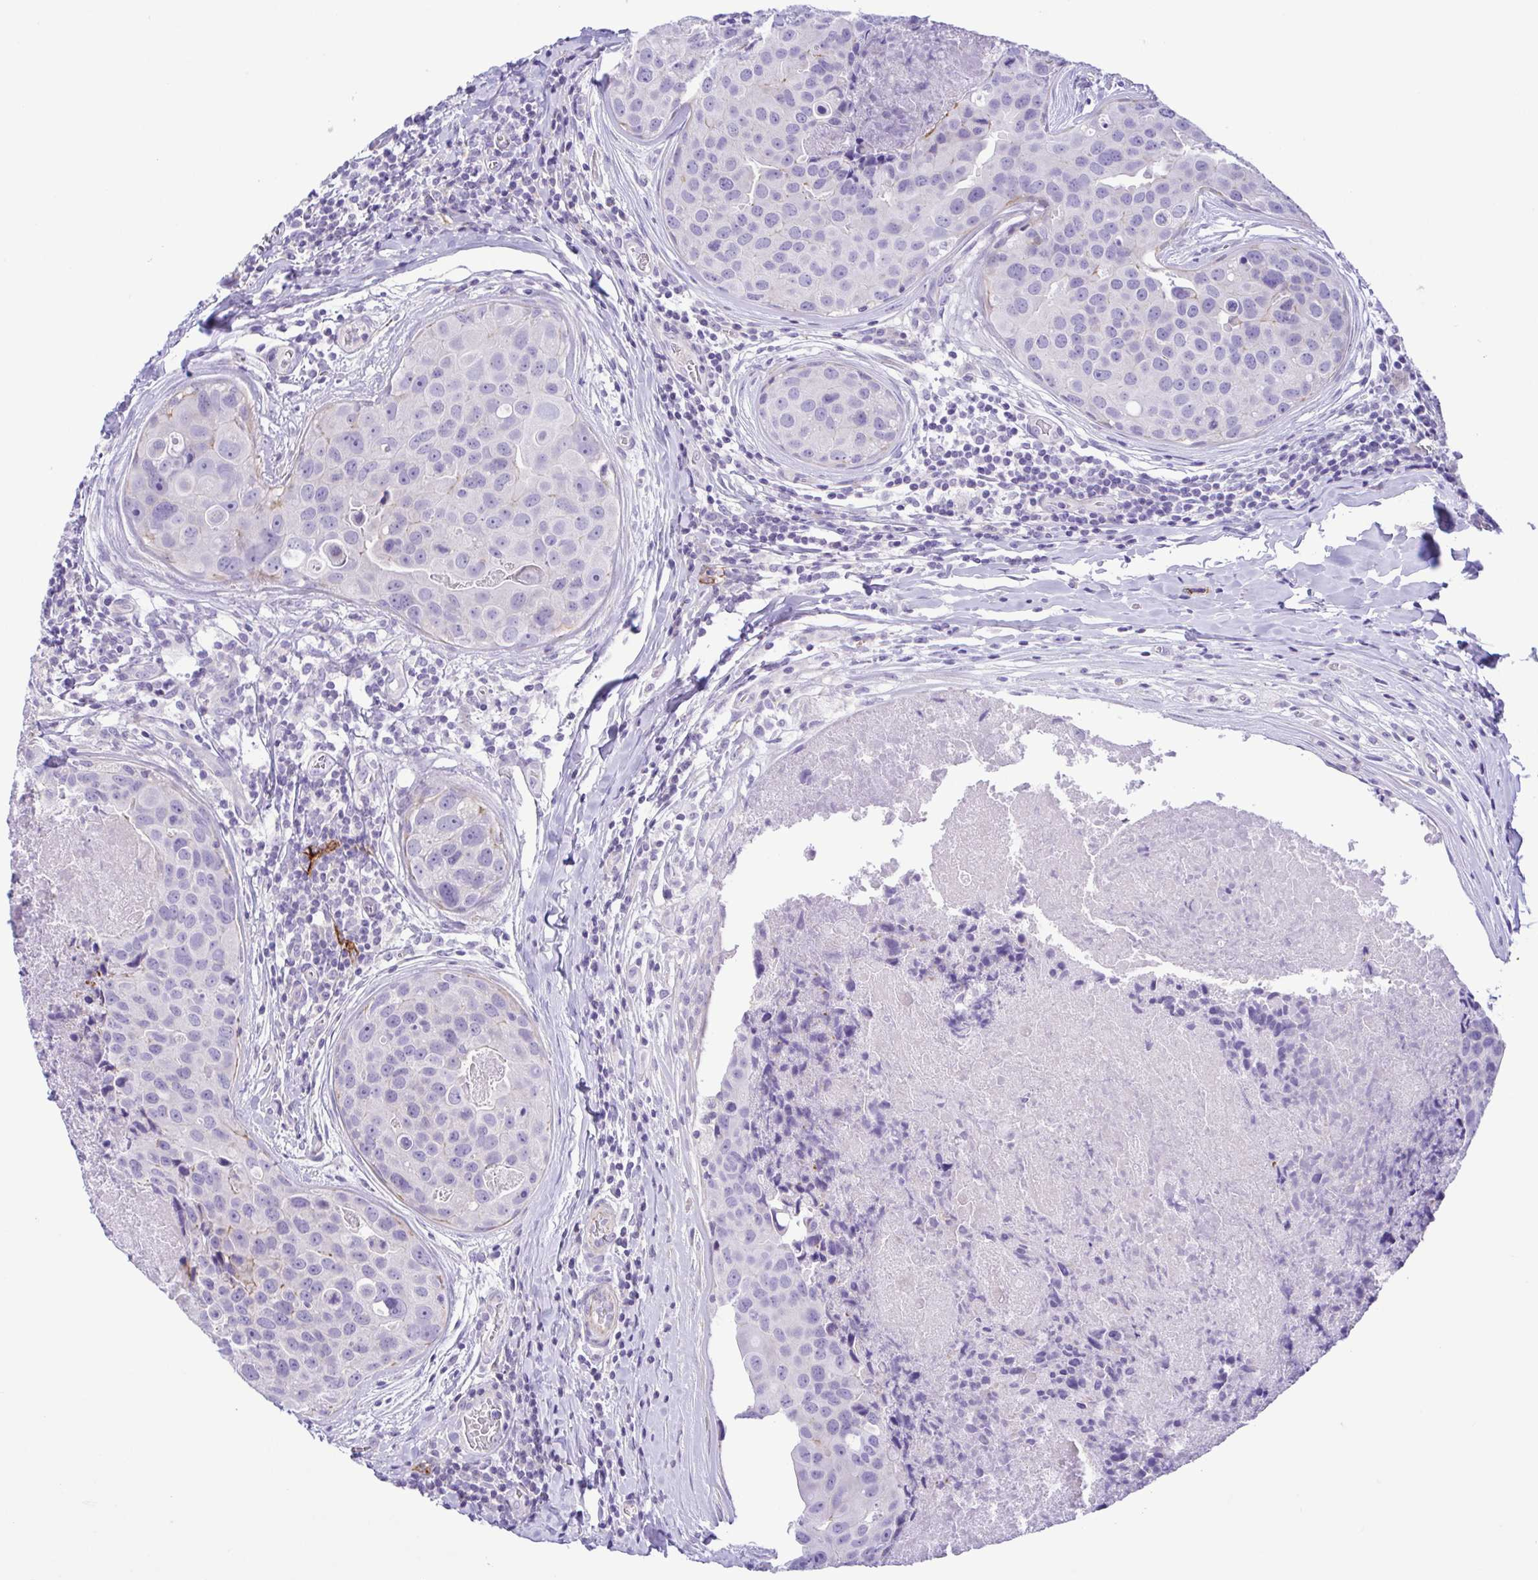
{"staining": {"intensity": "negative", "quantity": "none", "location": "none"}, "tissue": "breast cancer", "cell_type": "Tumor cells", "image_type": "cancer", "snomed": [{"axis": "morphology", "description": "Duct carcinoma"}, {"axis": "topography", "description": "Breast"}], "caption": "The micrograph shows no significant staining in tumor cells of breast infiltrating ductal carcinoma.", "gene": "GPR182", "patient": {"sex": "female", "age": 24}}